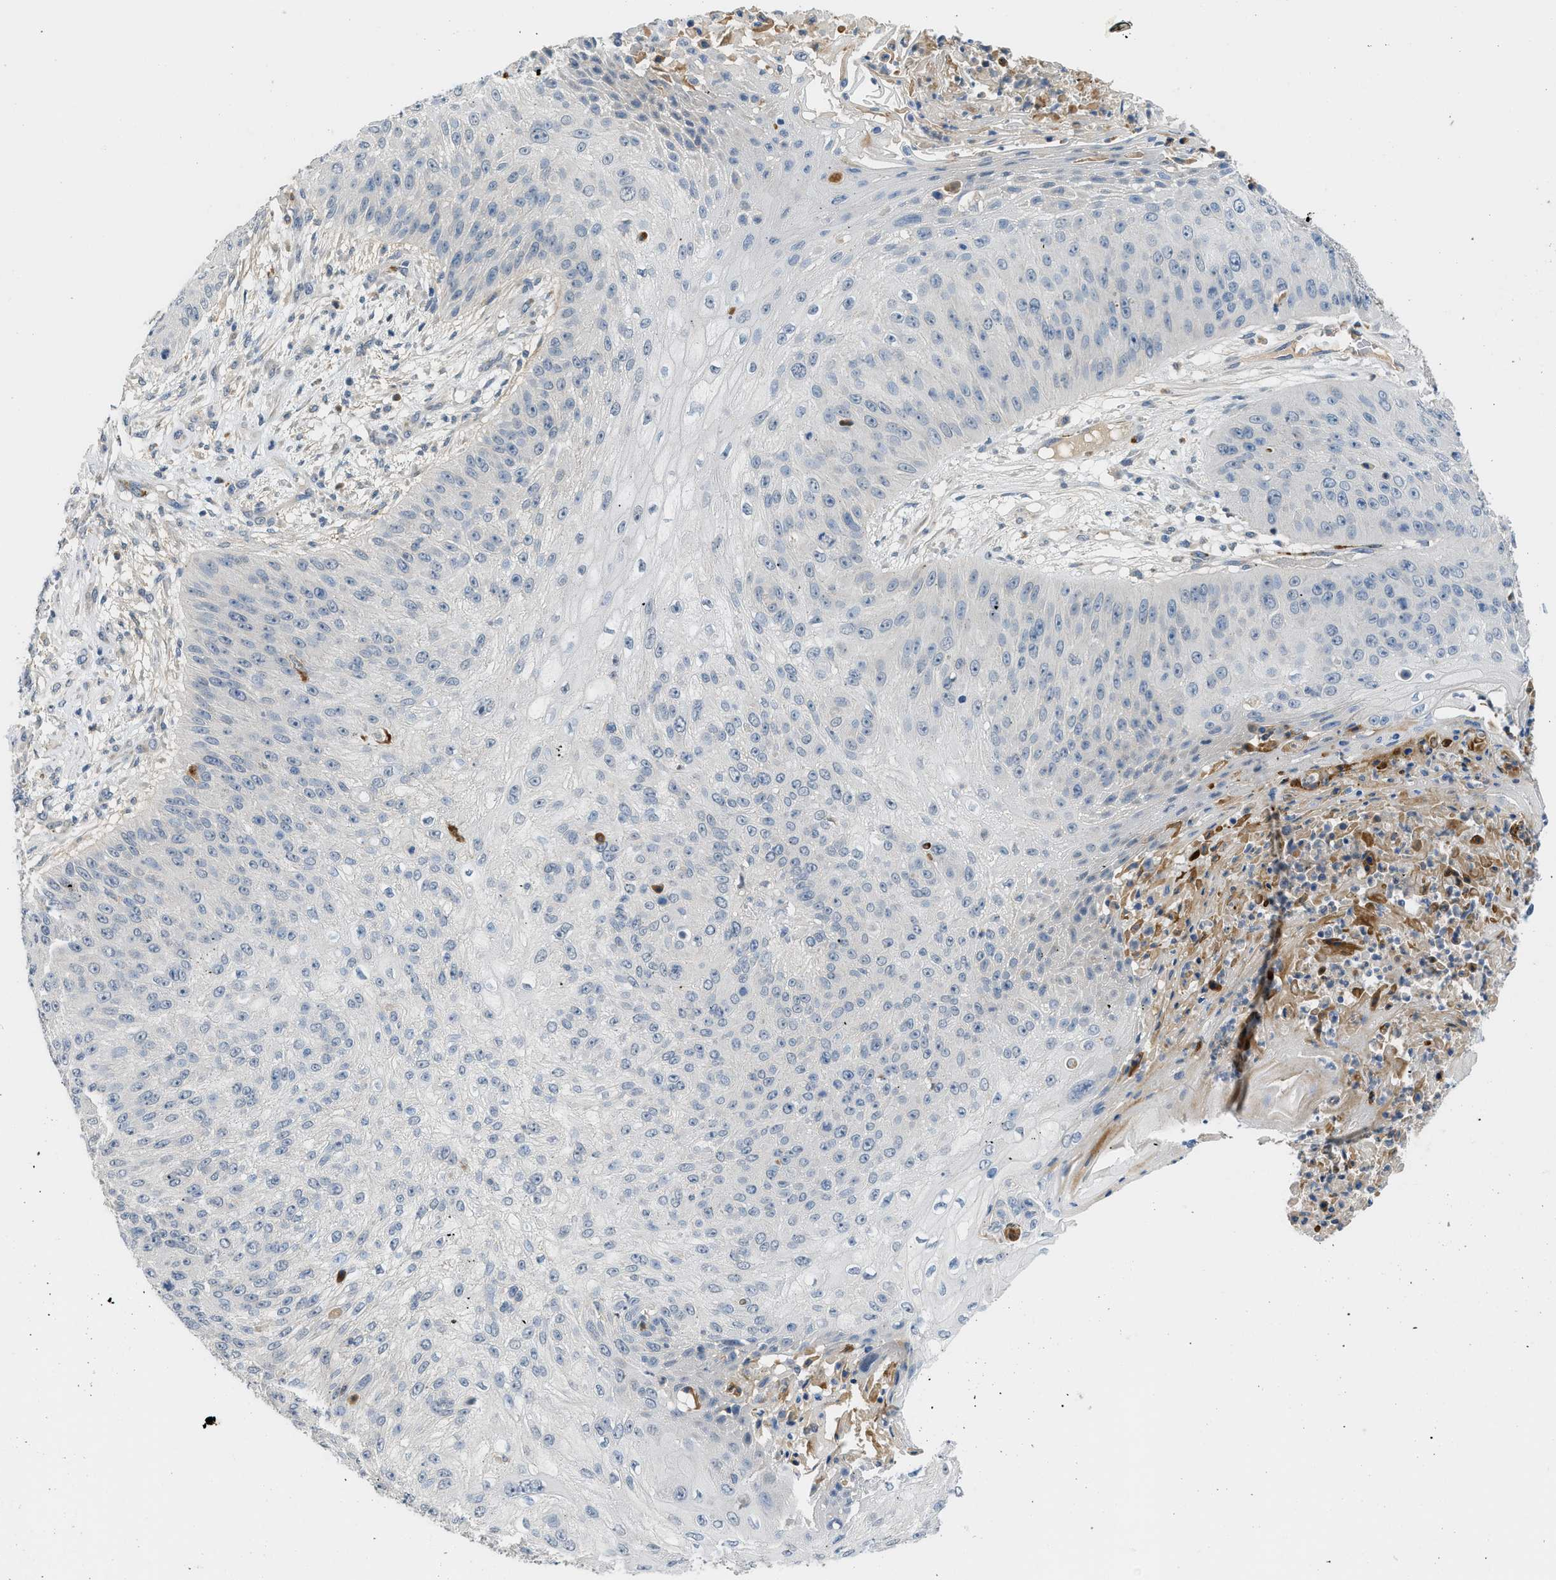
{"staining": {"intensity": "negative", "quantity": "none", "location": "none"}, "tissue": "skin cancer", "cell_type": "Tumor cells", "image_type": "cancer", "snomed": [{"axis": "morphology", "description": "Squamous cell carcinoma, NOS"}, {"axis": "topography", "description": "Skin"}], "caption": "Immunohistochemistry (IHC) micrograph of neoplastic tissue: skin squamous cell carcinoma stained with DAB reveals no significant protein expression in tumor cells. (DAB immunohistochemistry, high magnification).", "gene": "RHBDF2", "patient": {"sex": "female", "age": 80}}